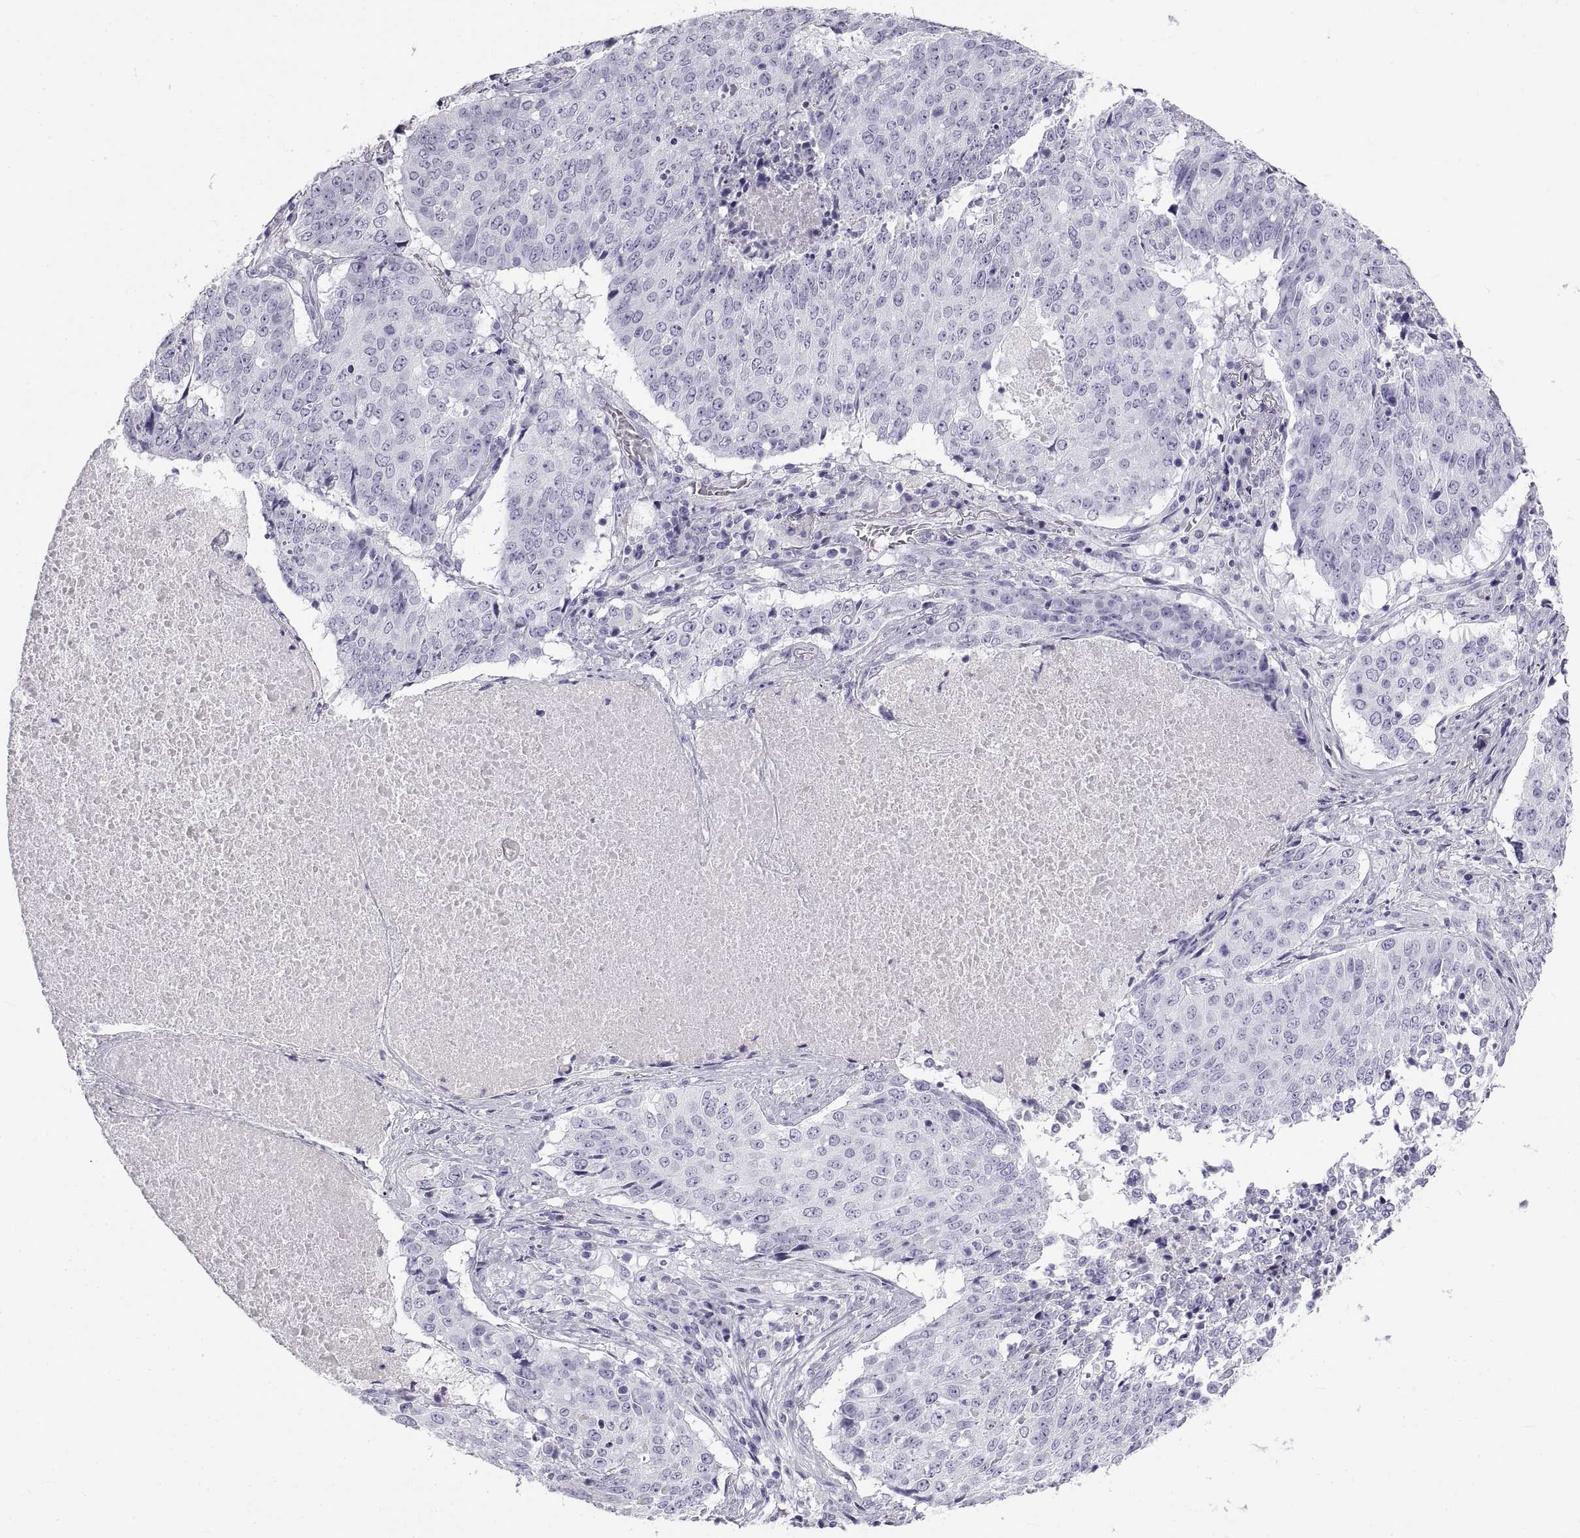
{"staining": {"intensity": "negative", "quantity": "none", "location": "none"}, "tissue": "lung cancer", "cell_type": "Tumor cells", "image_type": "cancer", "snomed": [{"axis": "morphology", "description": "Normal tissue, NOS"}, {"axis": "morphology", "description": "Squamous cell carcinoma, NOS"}, {"axis": "topography", "description": "Bronchus"}, {"axis": "topography", "description": "Lung"}], "caption": "IHC histopathology image of lung squamous cell carcinoma stained for a protein (brown), which displays no expression in tumor cells.", "gene": "RLBP1", "patient": {"sex": "male", "age": 64}}